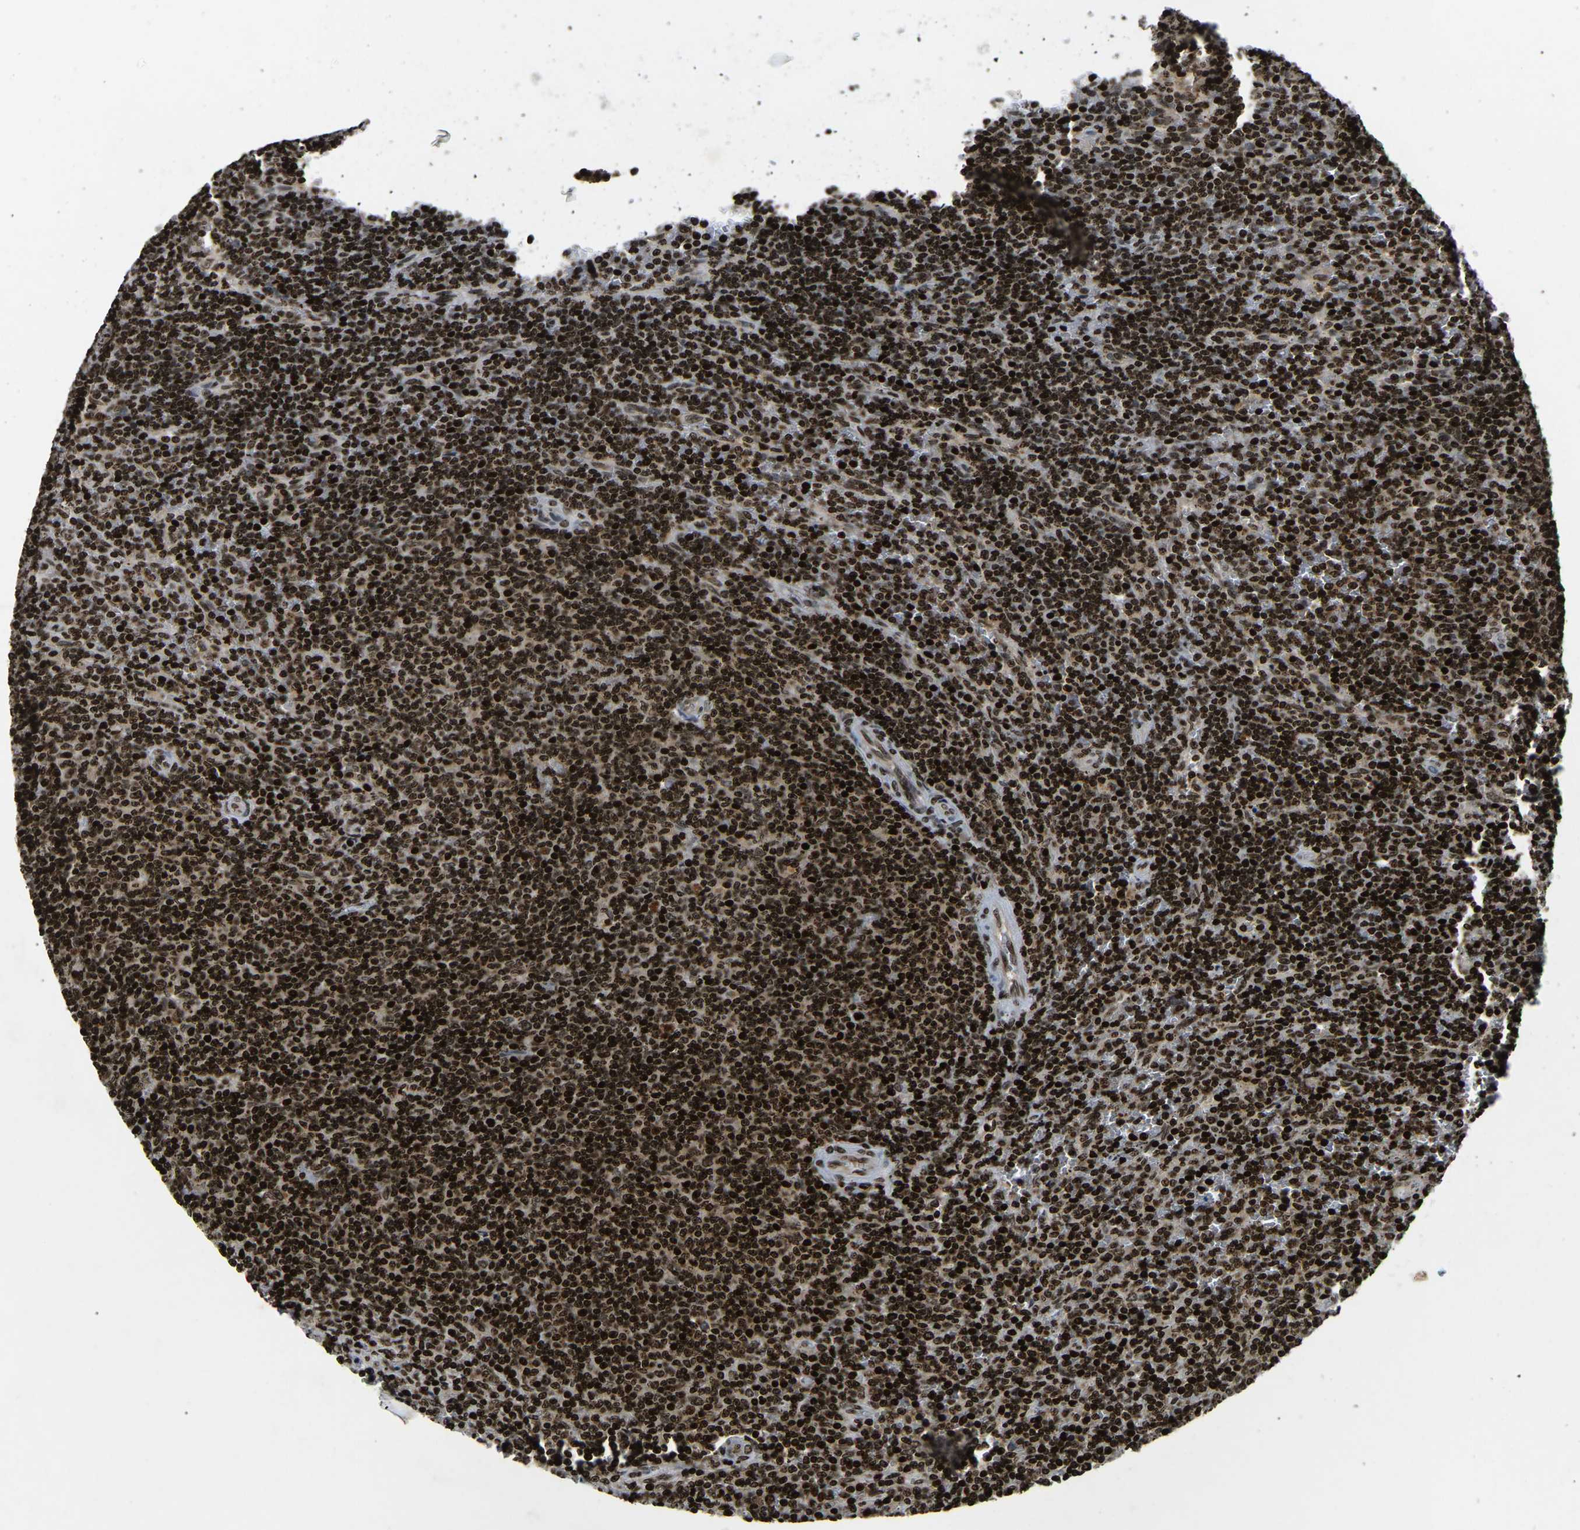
{"staining": {"intensity": "strong", "quantity": ">75%", "location": "nuclear"}, "tissue": "lymphoma", "cell_type": "Tumor cells", "image_type": "cancer", "snomed": [{"axis": "morphology", "description": "Malignant lymphoma, non-Hodgkin's type, Low grade"}, {"axis": "topography", "description": "Spleen"}], "caption": "A brown stain highlights strong nuclear staining of a protein in human low-grade malignant lymphoma, non-Hodgkin's type tumor cells. (Stains: DAB in brown, nuclei in blue, Microscopy: brightfield microscopy at high magnification).", "gene": "LRRC61", "patient": {"sex": "female", "age": 19}}